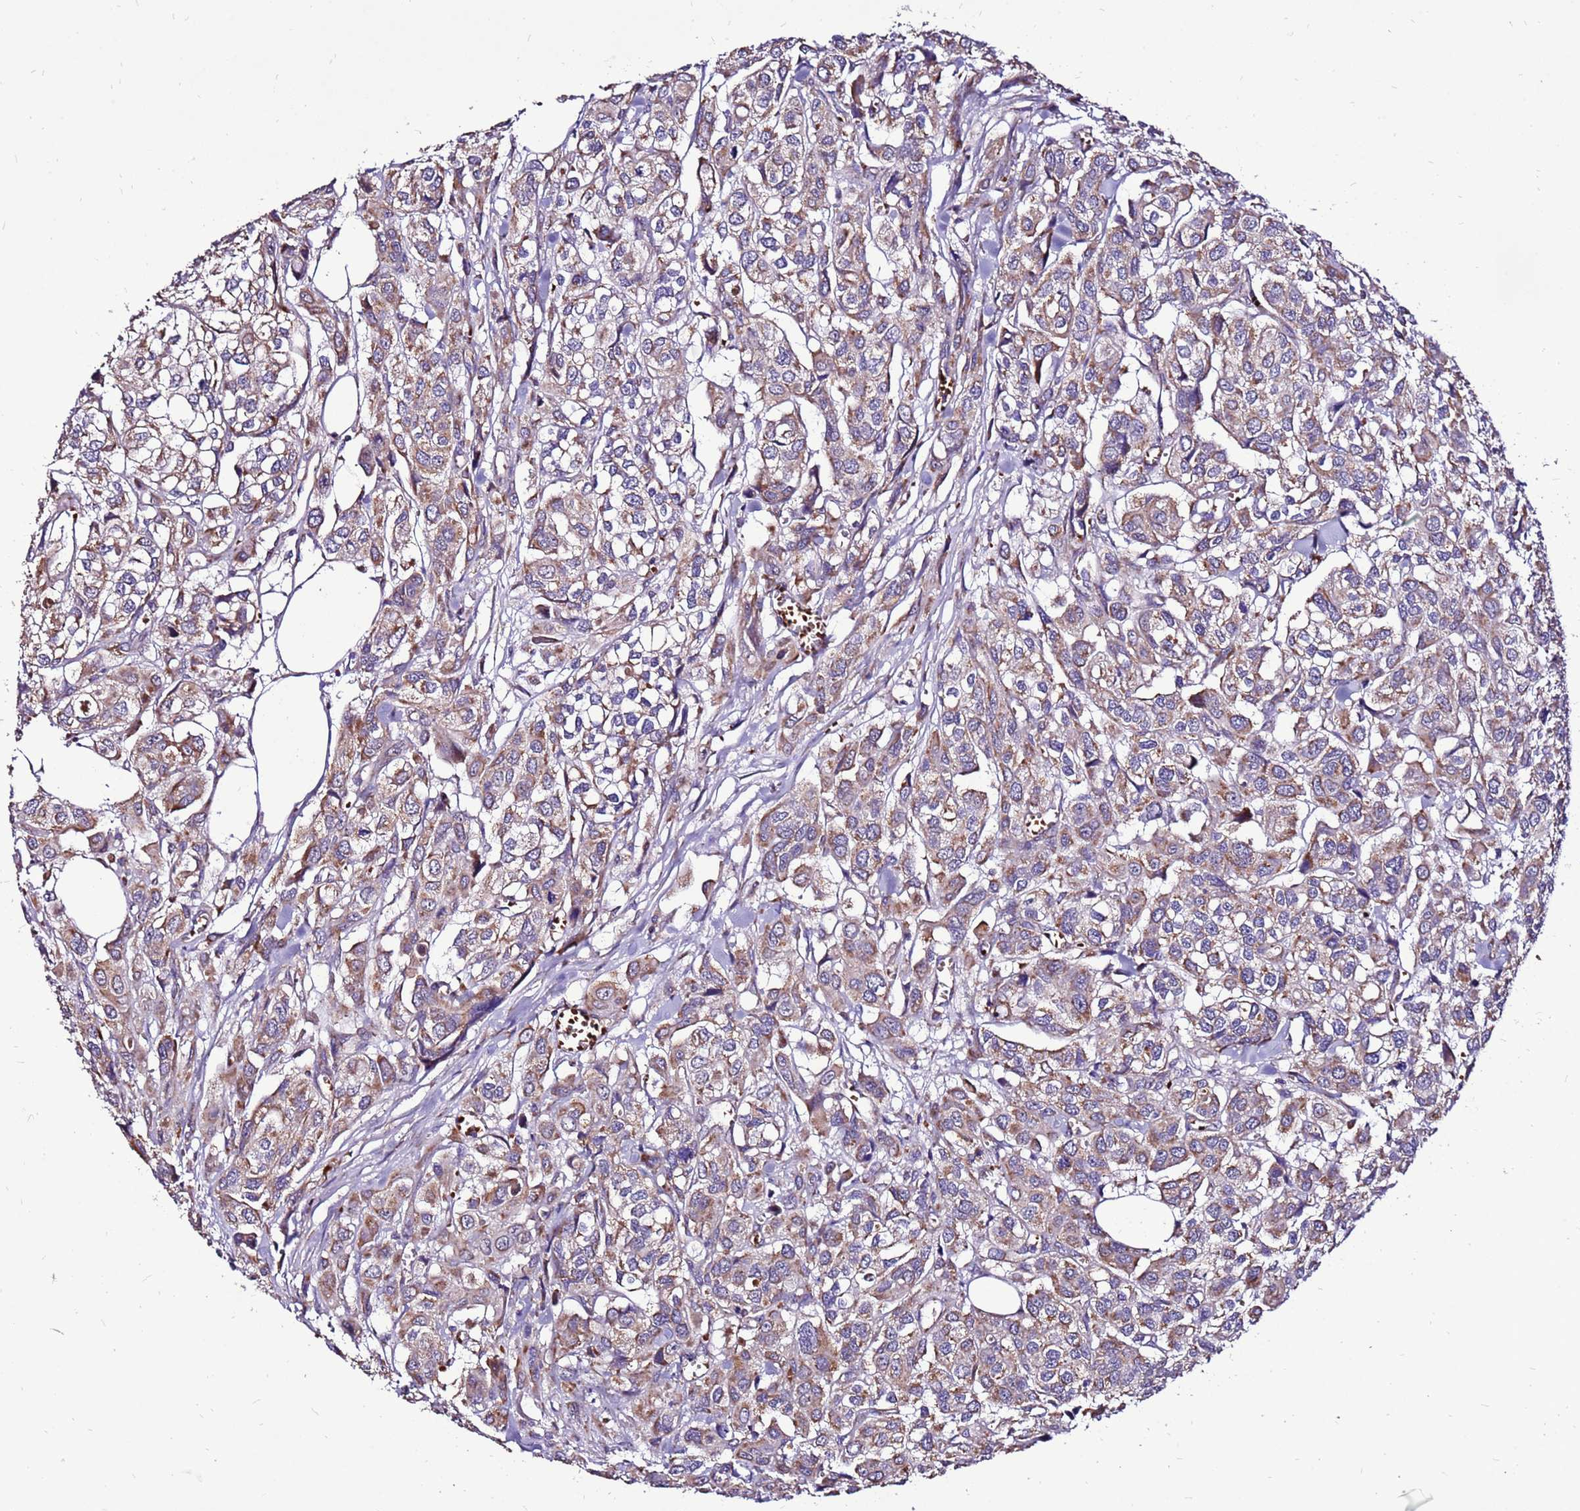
{"staining": {"intensity": "moderate", "quantity": ">75%", "location": "cytoplasmic/membranous"}, "tissue": "urothelial cancer", "cell_type": "Tumor cells", "image_type": "cancer", "snomed": [{"axis": "morphology", "description": "Urothelial carcinoma, High grade"}, {"axis": "topography", "description": "Urinary bladder"}], "caption": "Immunohistochemical staining of human high-grade urothelial carcinoma displays medium levels of moderate cytoplasmic/membranous protein staining in approximately >75% of tumor cells.", "gene": "SPSB3", "patient": {"sex": "male", "age": 67}}